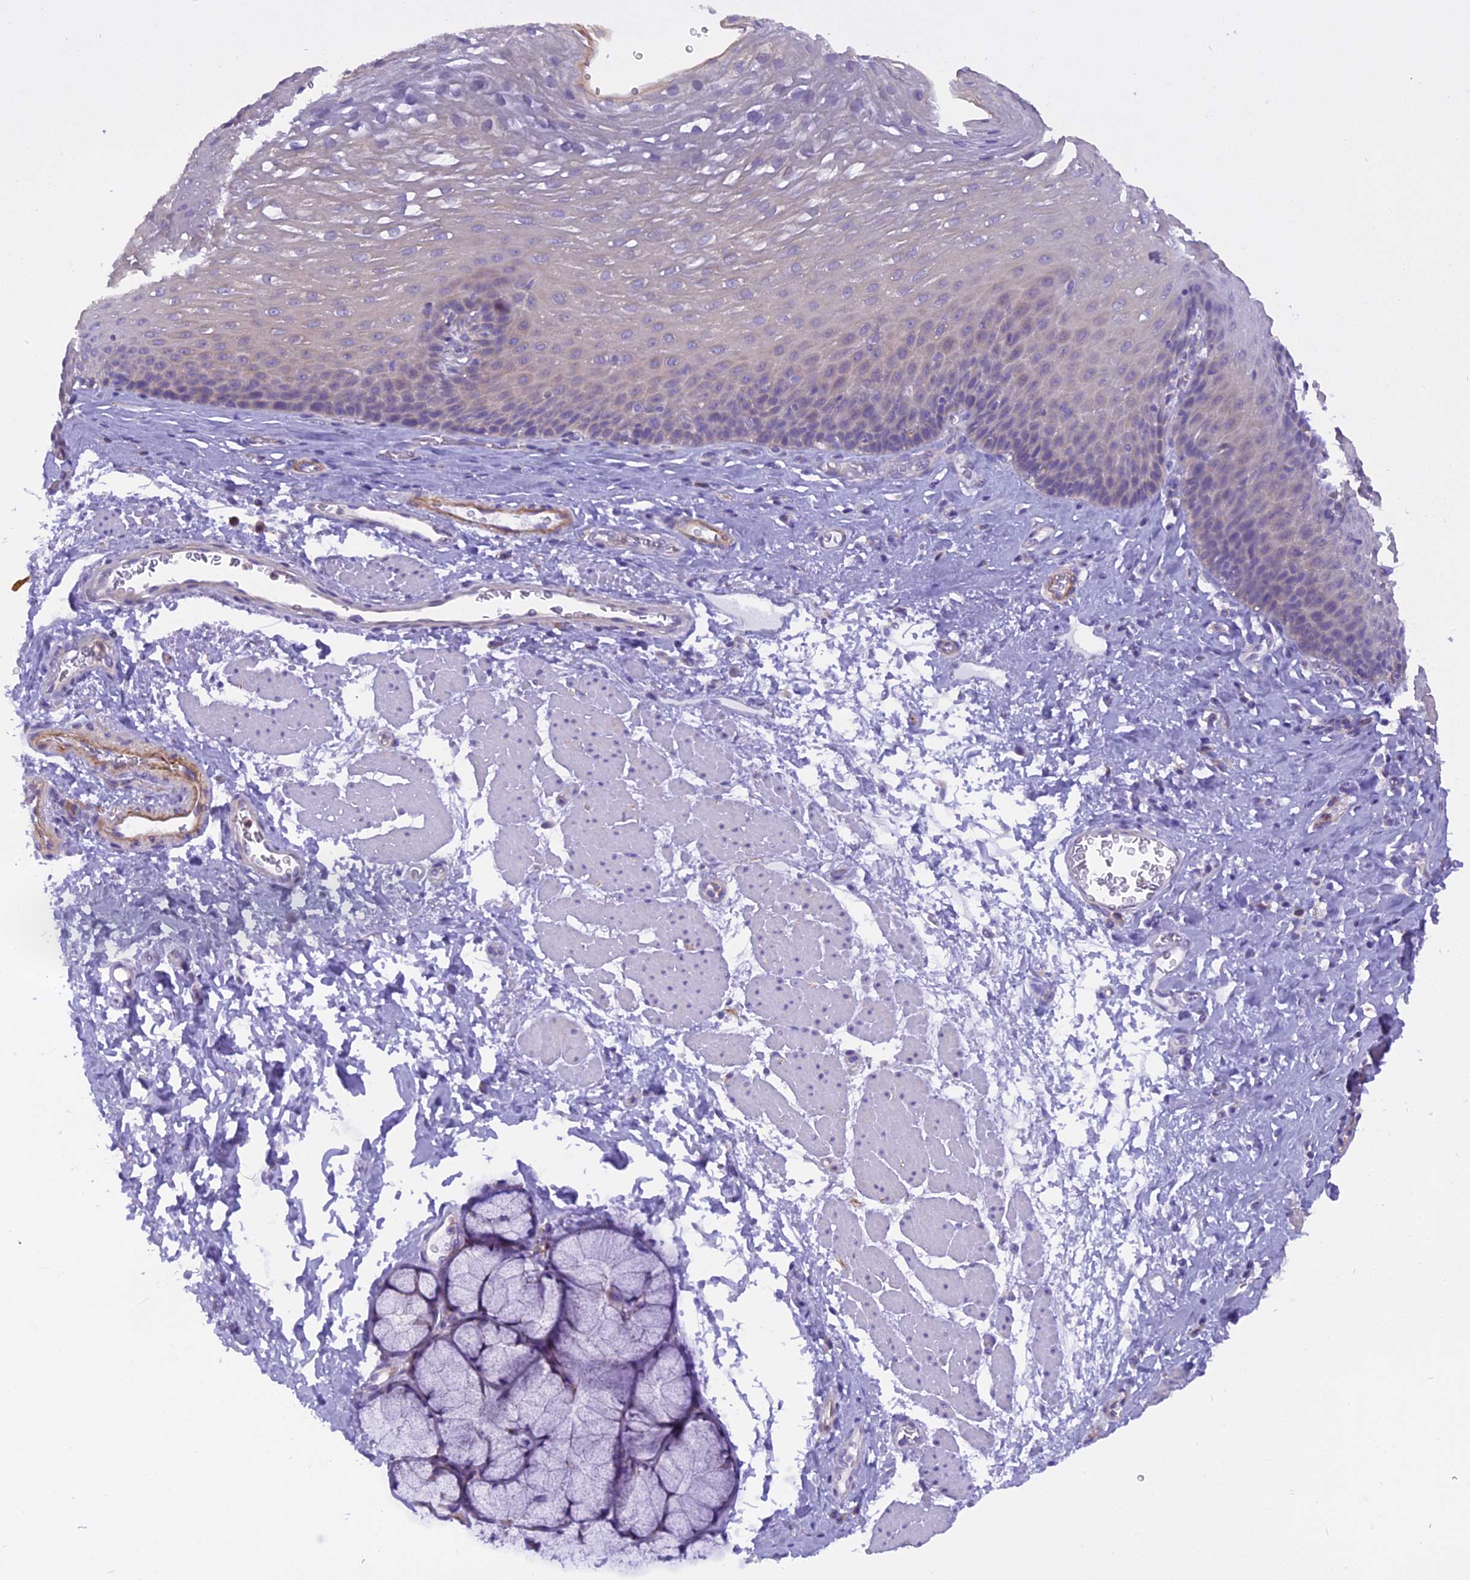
{"staining": {"intensity": "negative", "quantity": "none", "location": "none"}, "tissue": "esophagus", "cell_type": "Squamous epithelial cells", "image_type": "normal", "snomed": [{"axis": "morphology", "description": "Normal tissue, NOS"}, {"axis": "topography", "description": "Esophagus"}], "caption": "IHC micrograph of unremarkable human esophagus stained for a protein (brown), which displays no expression in squamous epithelial cells. (DAB immunohistochemistry (IHC) with hematoxylin counter stain).", "gene": "TRIM3", "patient": {"sex": "female", "age": 66}}